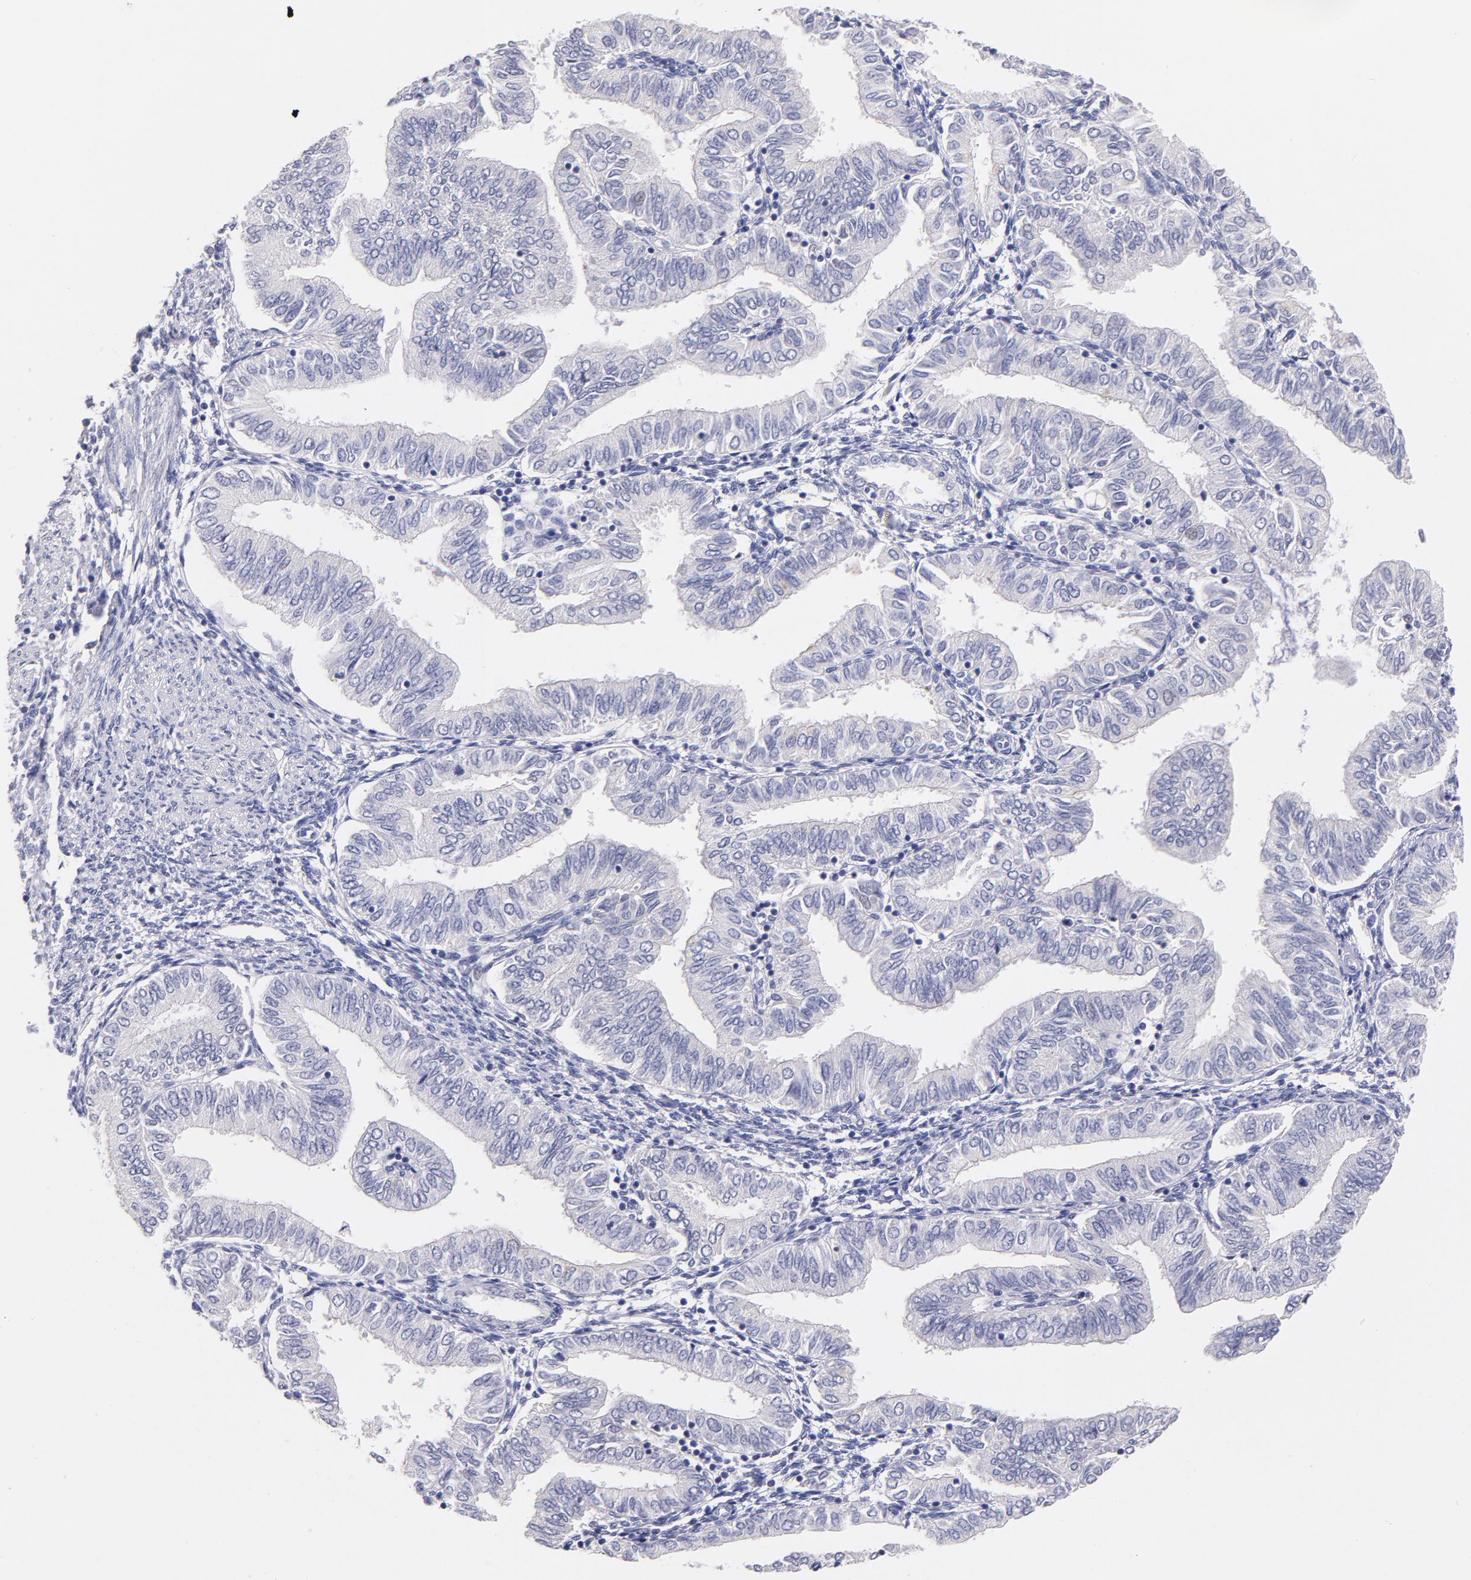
{"staining": {"intensity": "negative", "quantity": "none", "location": "none"}, "tissue": "endometrial cancer", "cell_type": "Tumor cells", "image_type": "cancer", "snomed": [{"axis": "morphology", "description": "Adenocarcinoma, NOS"}, {"axis": "topography", "description": "Endometrium"}], "caption": "High power microscopy photomicrograph of an IHC micrograph of adenocarcinoma (endometrial), revealing no significant positivity in tumor cells.", "gene": "CD44", "patient": {"sex": "female", "age": 51}}